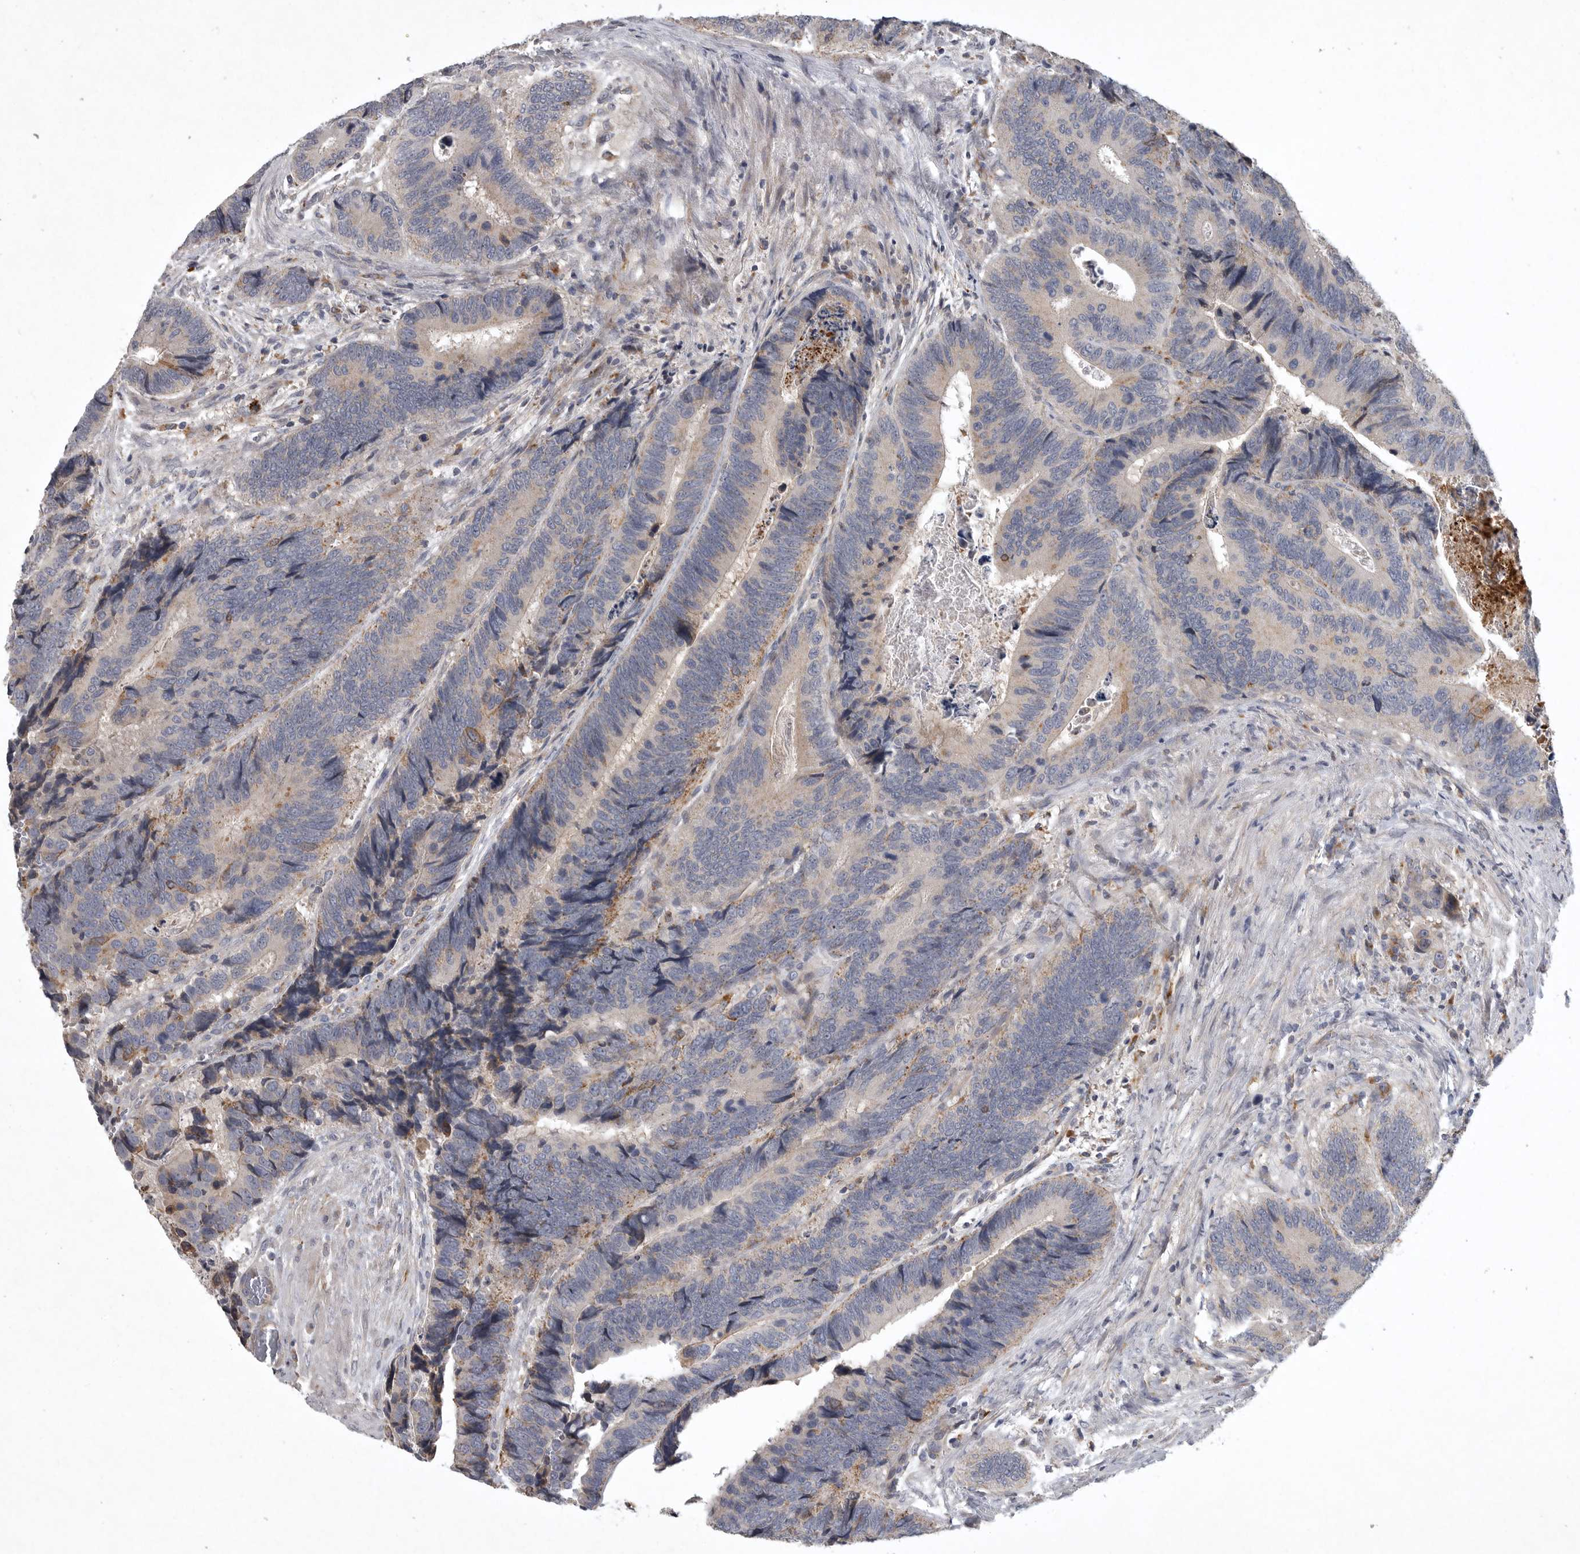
{"staining": {"intensity": "weak", "quantity": "25%-75%", "location": "cytoplasmic/membranous"}, "tissue": "colorectal cancer", "cell_type": "Tumor cells", "image_type": "cancer", "snomed": [{"axis": "morphology", "description": "Inflammation, NOS"}, {"axis": "morphology", "description": "Adenocarcinoma, NOS"}, {"axis": "topography", "description": "Colon"}], "caption": "An immunohistochemistry (IHC) photomicrograph of neoplastic tissue is shown. Protein staining in brown highlights weak cytoplasmic/membranous positivity in colorectal cancer (adenocarcinoma) within tumor cells.", "gene": "LAMTOR3", "patient": {"sex": "male", "age": 72}}